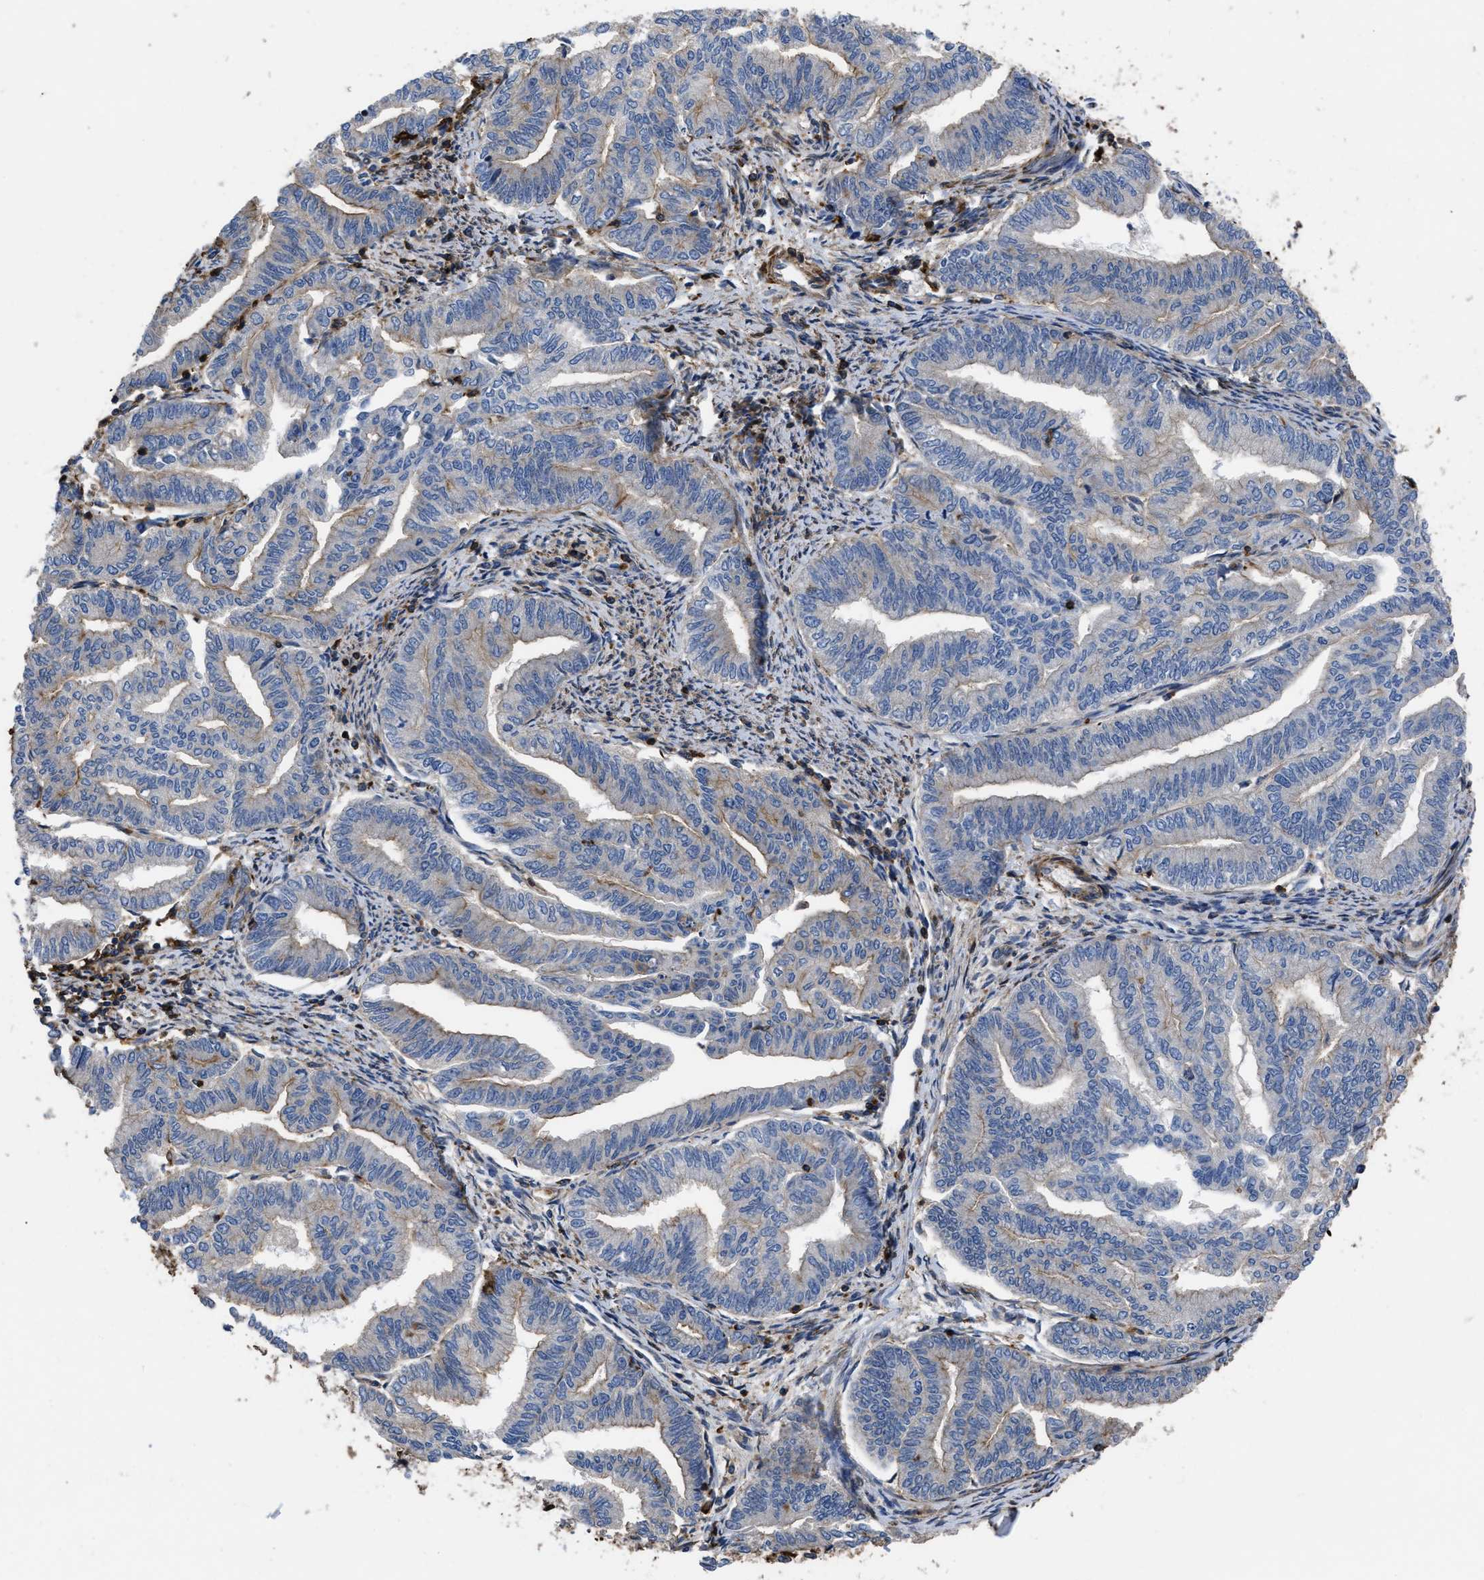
{"staining": {"intensity": "weak", "quantity": "<25%", "location": "cytoplasmic/membranous"}, "tissue": "endometrial cancer", "cell_type": "Tumor cells", "image_type": "cancer", "snomed": [{"axis": "morphology", "description": "Adenocarcinoma, NOS"}, {"axis": "topography", "description": "Endometrium"}], "caption": "Protein analysis of endometrial cancer (adenocarcinoma) exhibits no significant expression in tumor cells.", "gene": "SCUBE2", "patient": {"sex": "female", "age": 79}}